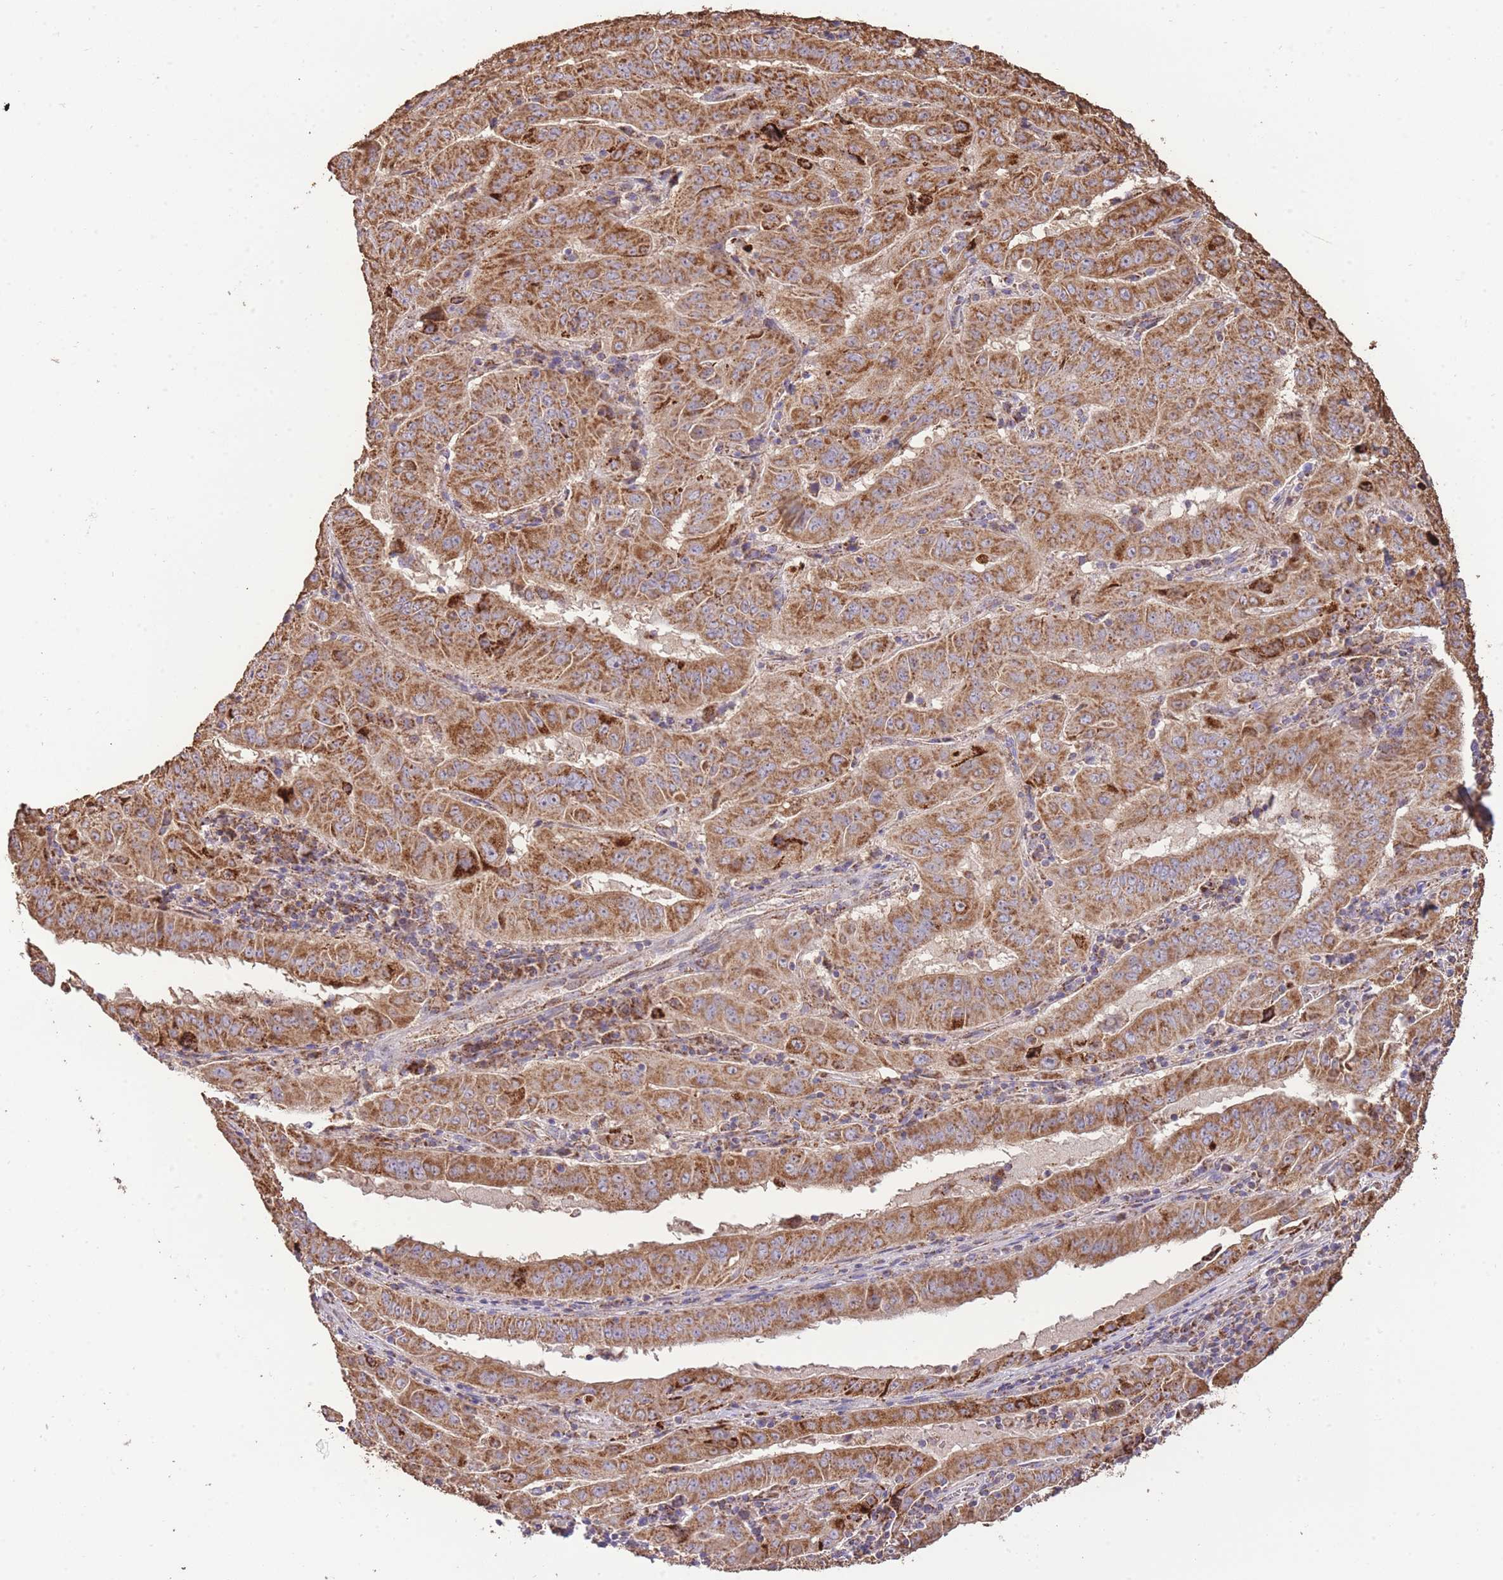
{"staining": {"intensity": "strong", "quantity": ">75%", "location": "cytoplasmic/membranous"}, "tissue": "pancreatic cancer", "cell_type": "Tumor cells", "image_type": "cancer", "snomed": [{"axis": "morphology", "description": "Adenocarcinoma, NOS"}, {"axis": "topography", "description": "Pancreas"}], "caption": "High-magnification brightfield microscopy of pancreatic cancer (adenocarcinoma) stained with DAB (brown) and counterstained with hematoxylin (blue). tumor cells exhibit strong cytoplasmic/membranous positivity is seen in approximately>75% of cells.", "gene": "PREP", "patient": {"sex": "male", "age": 63}}